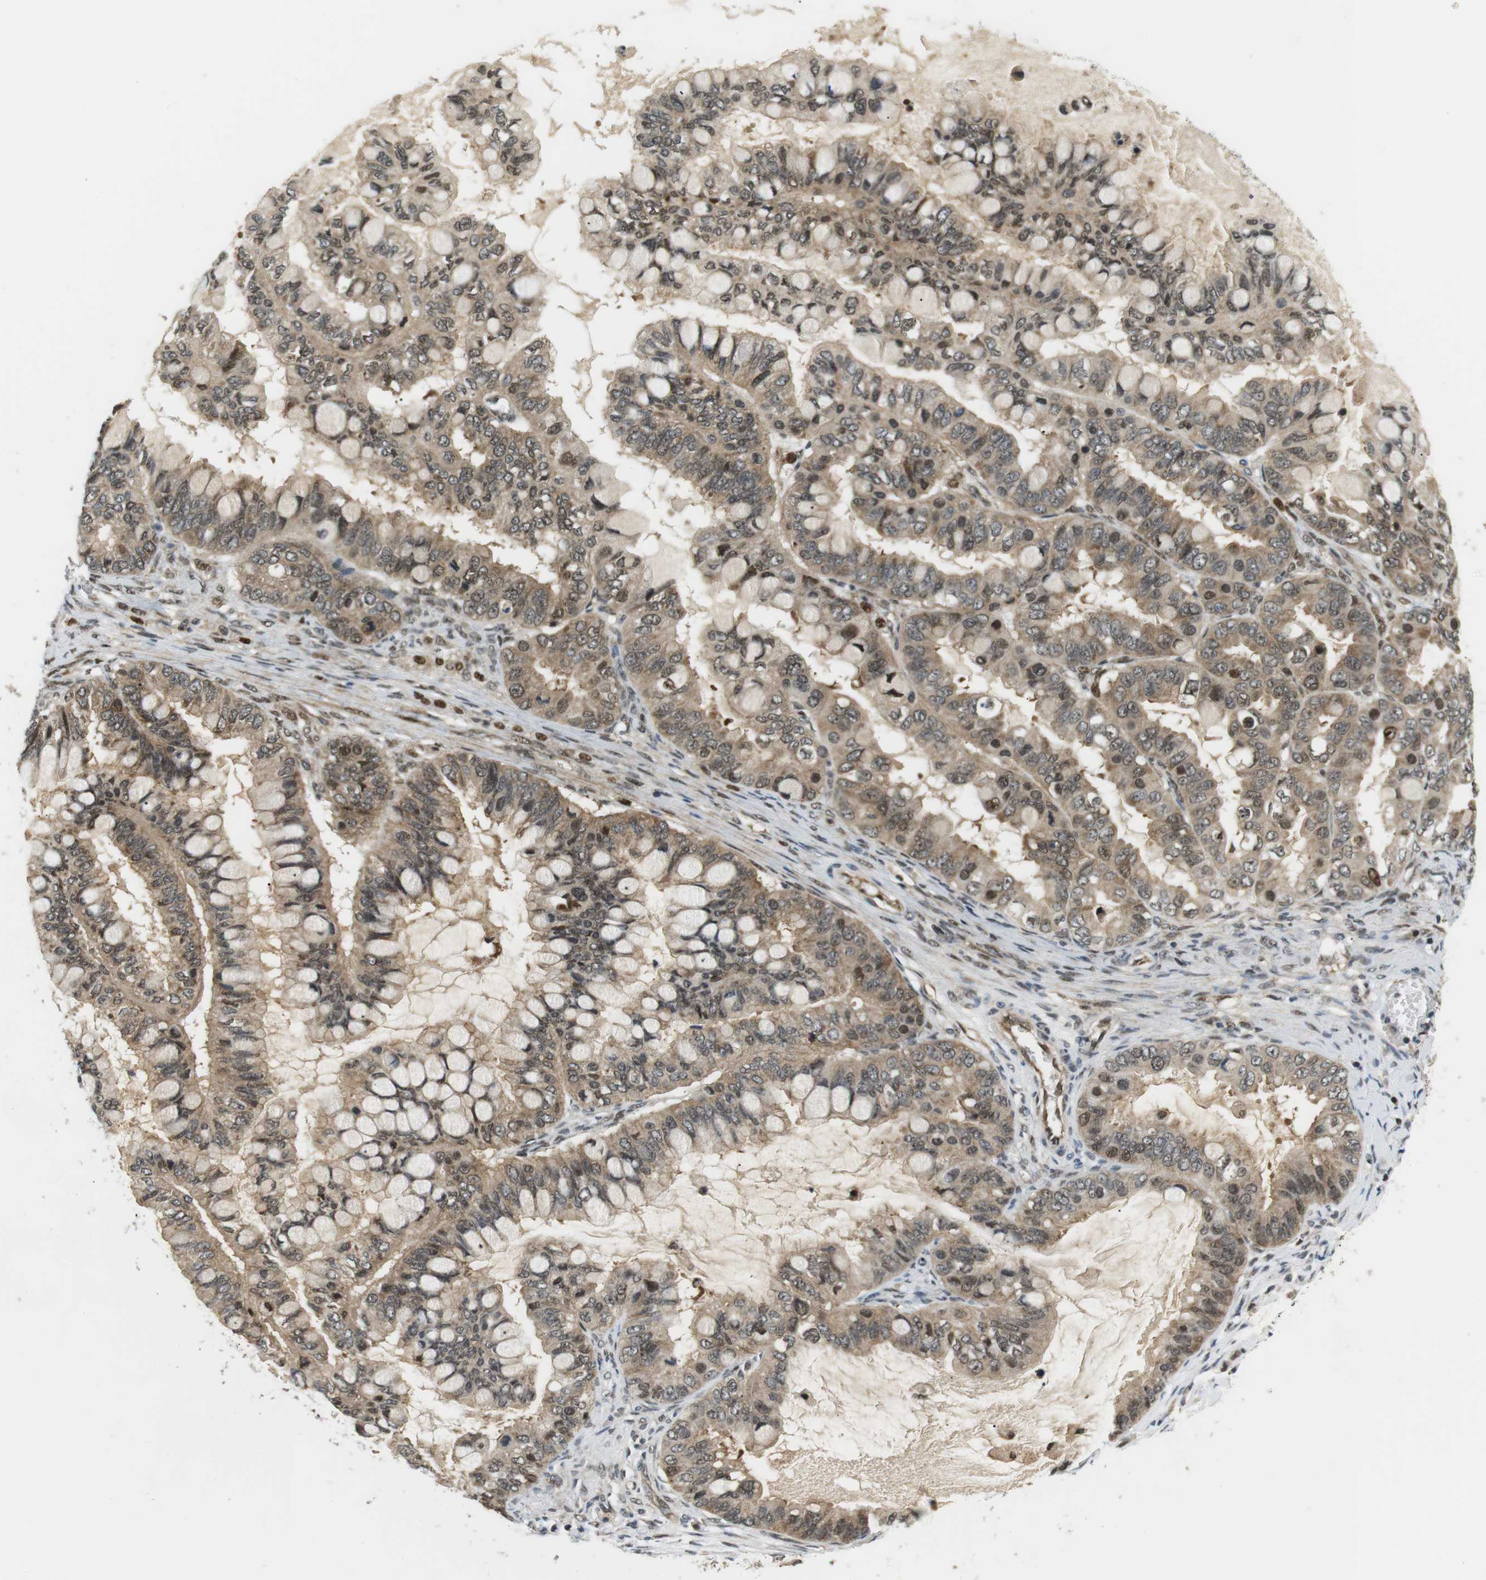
{"staining": {"intensity": "weak", "quantity": ">75%", "location": "cytoplasmic/membranous,nuclear"}, "tissue": "ovarian cancer", "cell_type": "Tumor cells", "image_type": "cancer", "snomed": [{"axis": "morphology", "description": "Cystadenocarcinoma, mucinous, NOS"}, {"axis": "topography", "description": "Ovary"}], "caption": "IHC image of neoplastic tissue: ovarian mucinous cystadenocarcinoma stained using IHC reveals low levels of weak protein expression localized specifically in the cytoplasmic/membranous and nuclear of tumor cells, appearing as a cytoplasmic/membranous and nuclear brown color.", "gene": "CSNK2B", "patient": {"sex": "female", "age": 80}}